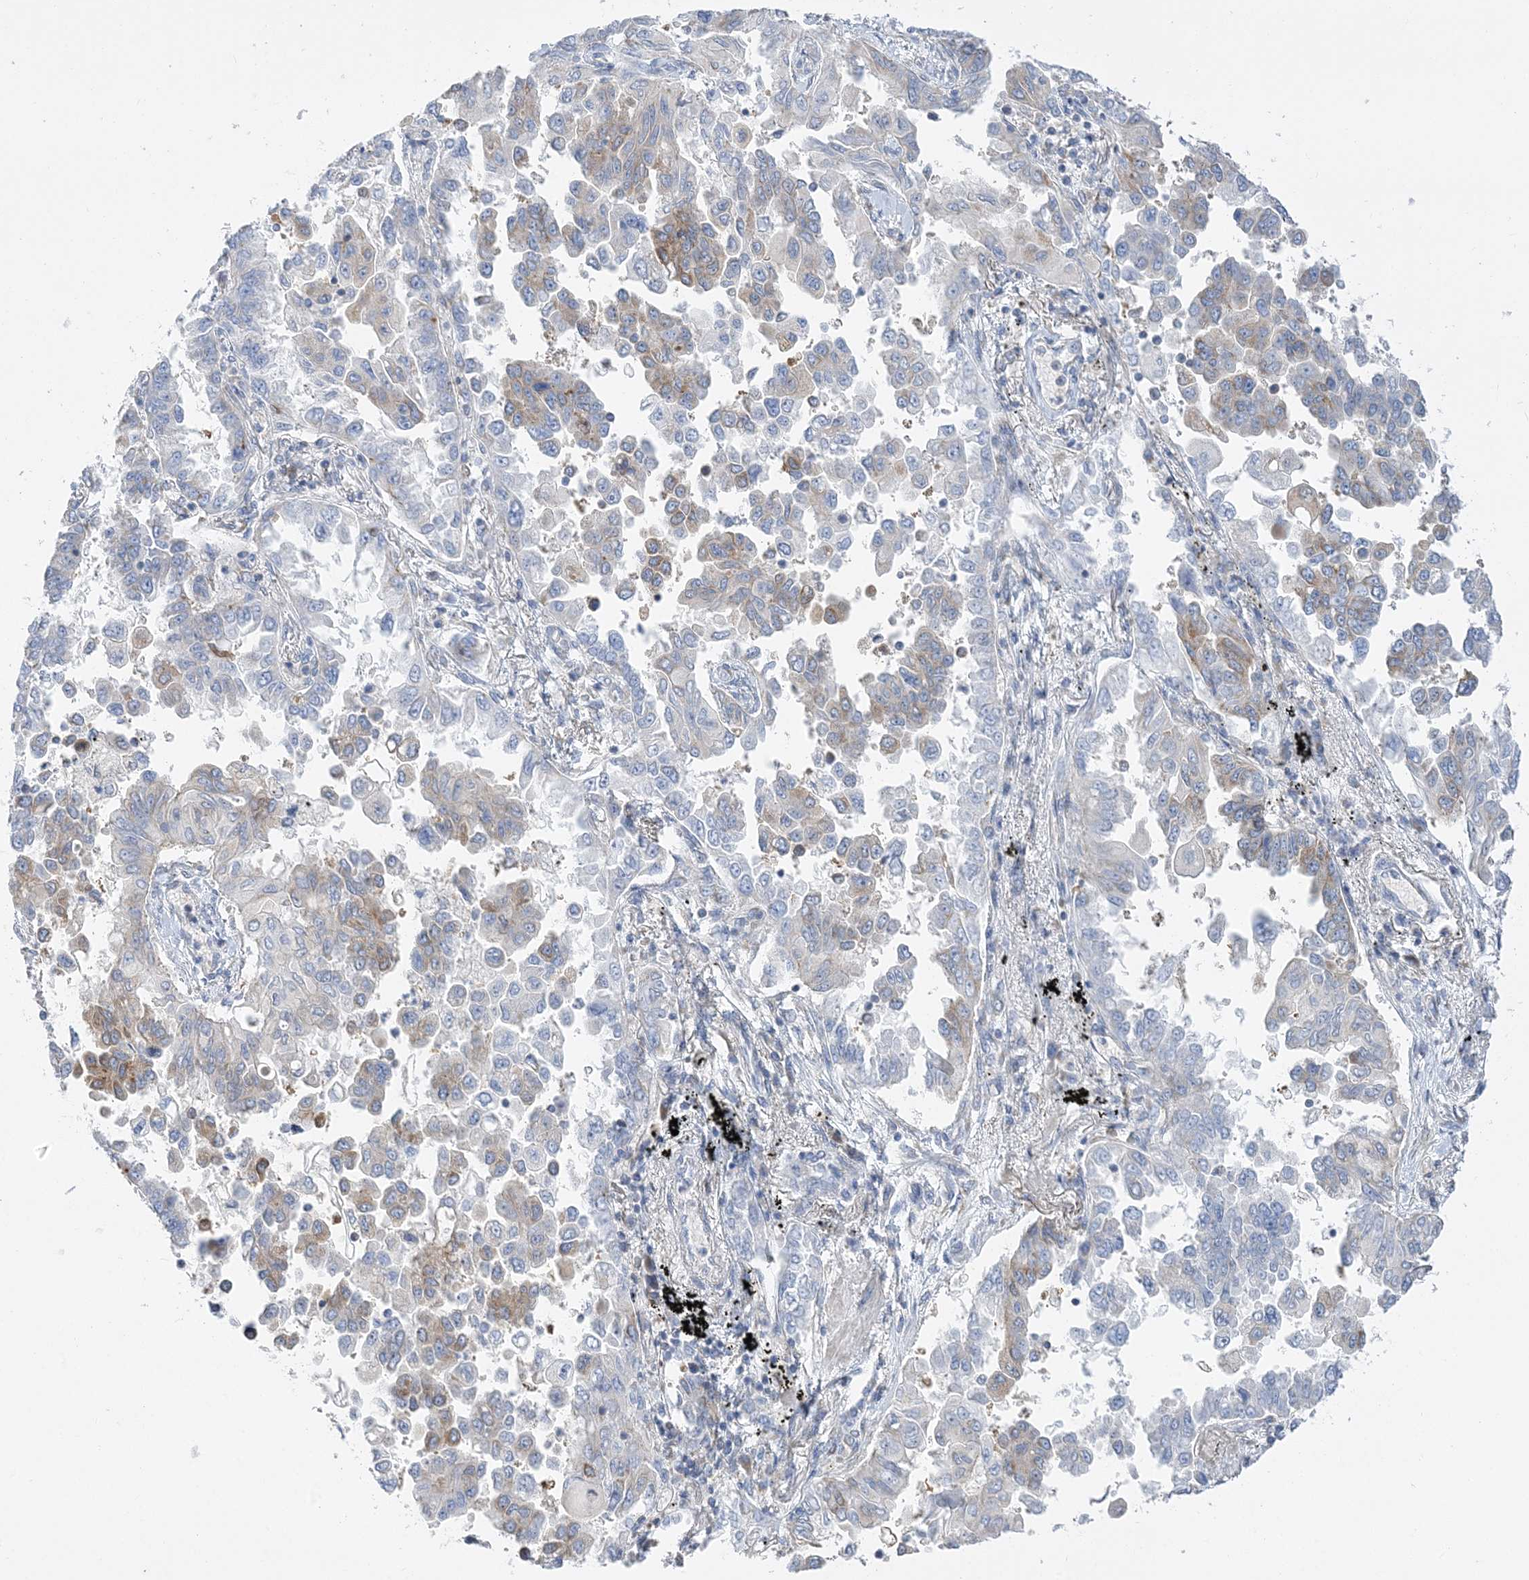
{"staining": {"intensity": "moderate", "quantity": "25%-75%", "location": "cytoplasmic/membranous"}, "tissue": "lung cancer", "cell_type": "Tumor cells", "image_type": "cancer", "snomed": [{"axis": "morphology", "description": "Adenocarcinoma, NOS"}, {"axis": "topography", "description": "Lung"}], "caption": "A brown stain labels moderate cytoplasmic/membranous positivity of a protein in lung cancer (adenocarcinoma) tumor cells.", "gene": "FAM114A2", "patient": {"sex": "female", "age": 67}}